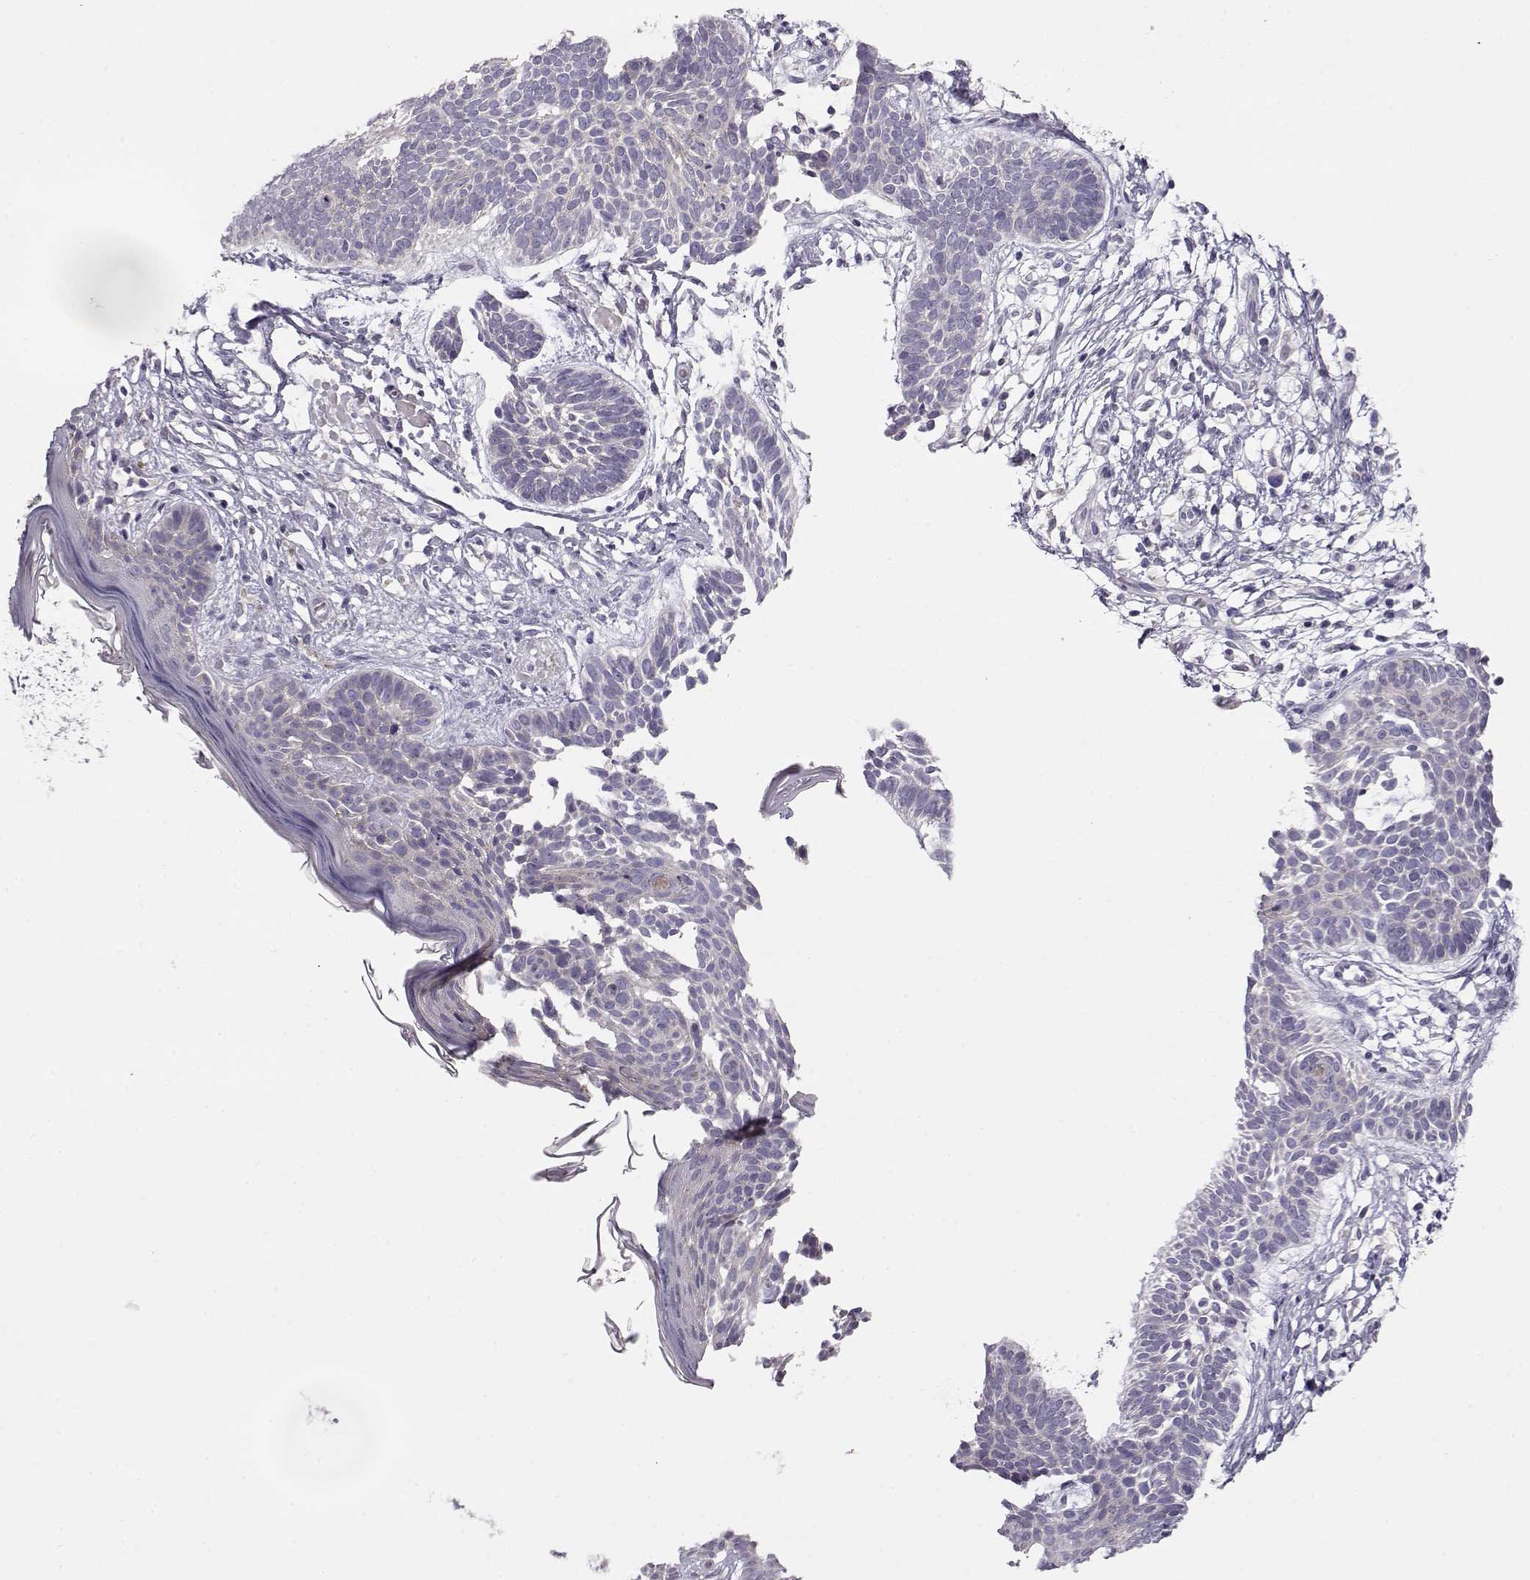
{"staining": {"intensity": "negative", "quantity": "none", "location": "none"}, "tissue": "skin cancer", "cell_type": "Tumor cells", "image_type": "cancer", "snomed": [{"axis": "morphology", "description": "Basal cell carcinoma"}, {"axis": "topography", "description": "Skin"}], "caption": "There is no significant expression in tumor cells of skin basal cell carcinoma. (DAB (3,3'-diaminobenzidine) IHC visualized using brightfield microscopy, high magnification).", "gene": "GRK1", "patient": {"sex": "male", "age": 85}}